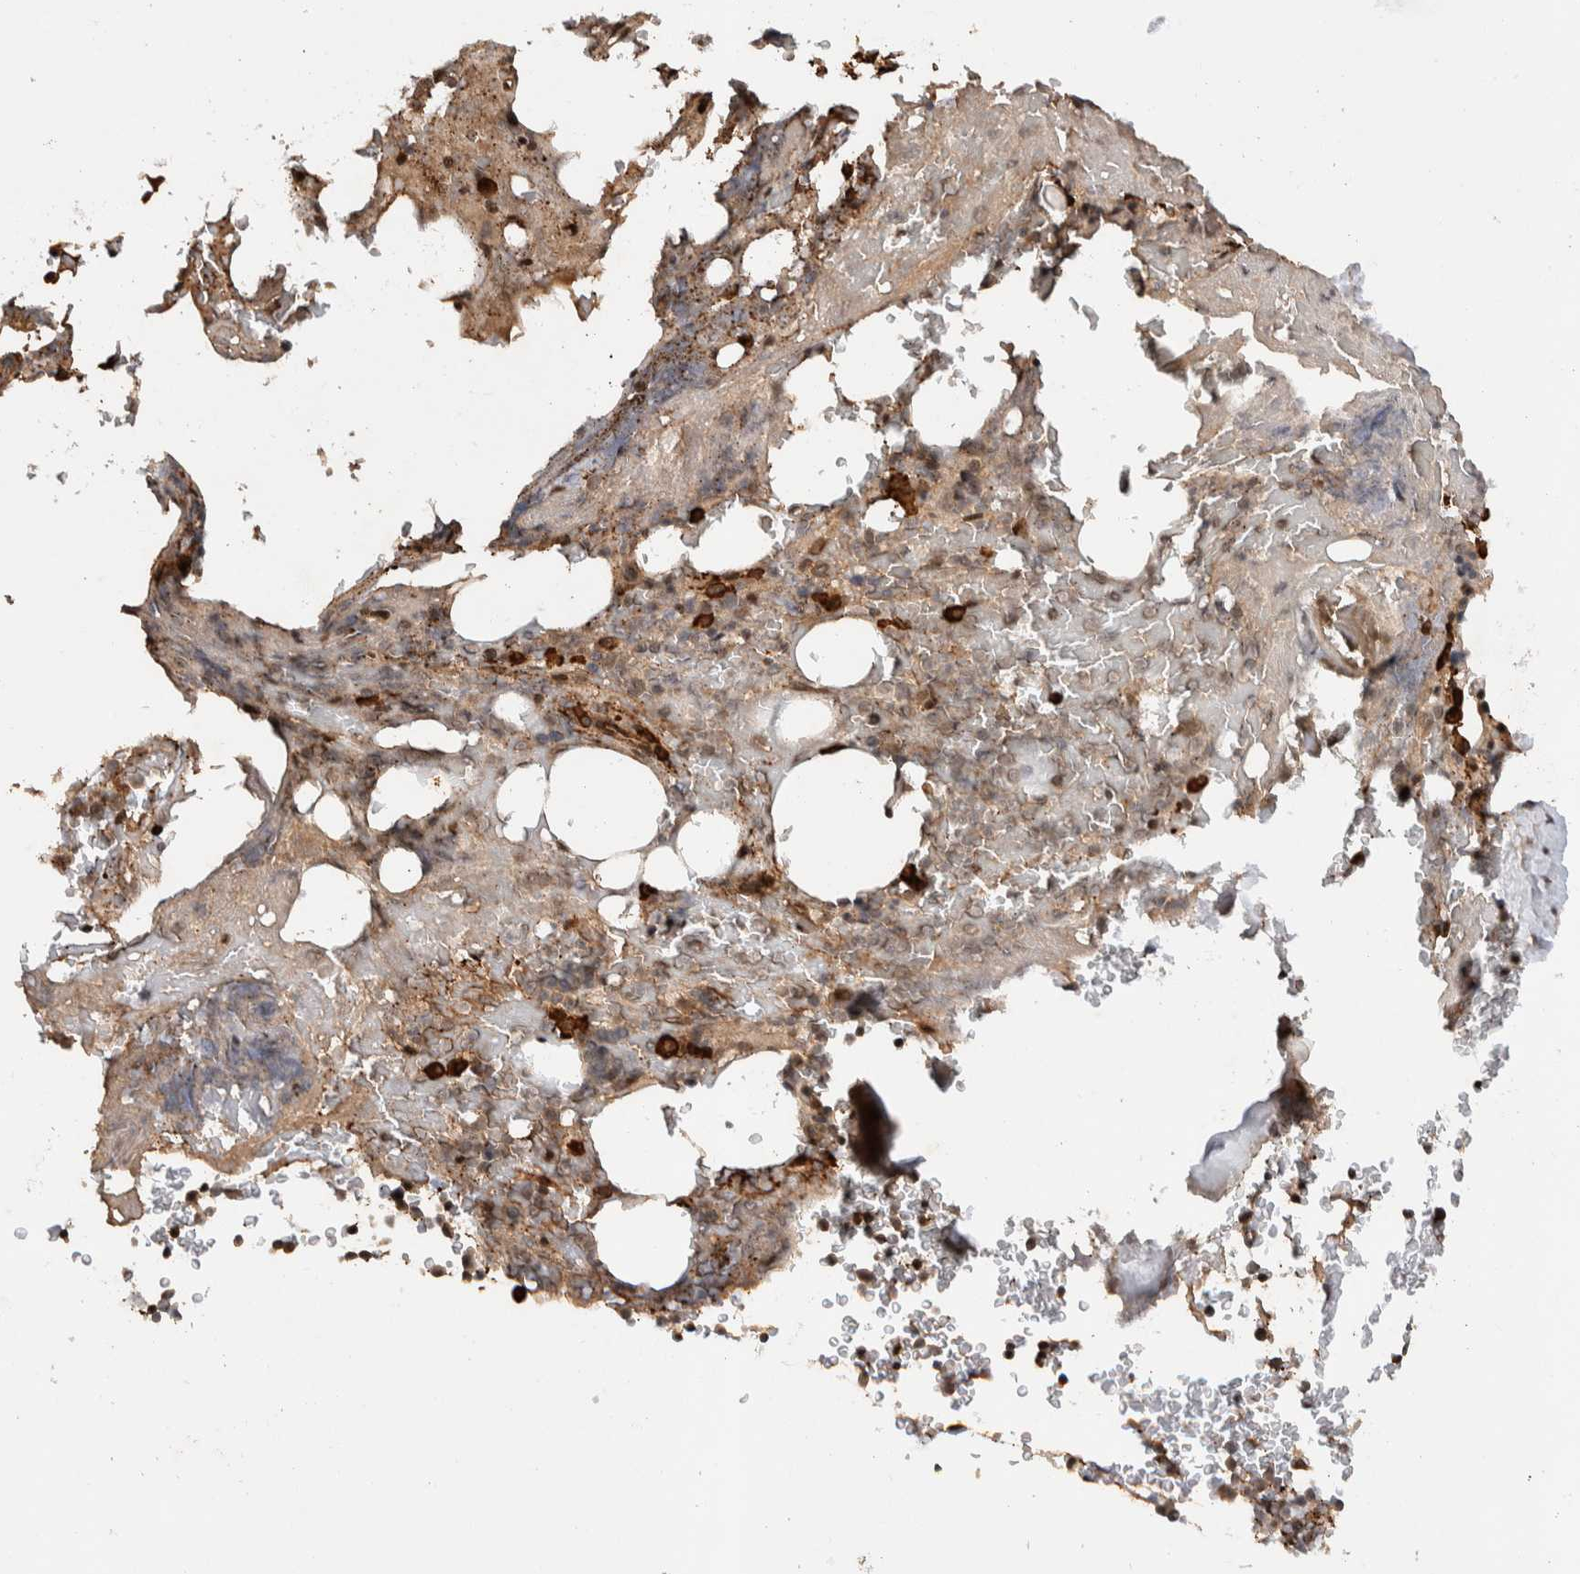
{"staining": {"intensity": "strong", "quantity": "<25%", "location": "cytoplasmic/membranous,nuclear"}, "tissue": "bone marrow", "cell_type": "Hematopoietic cells", "image_type": "normal", "snomed": [{"axis": "morphology", "description": "Normal tissue, NOS"}, {"axis": "topography", "description": "Bone marrow"}], "caption": "Human bone marrow stained with a brown dye exhibits strong cytoplasmic/membranous,nuclear positive staining in about <25% of hematopoietic cells.", "gene": "TOR1B", "patient": {"sex": "female", "age": 66}}